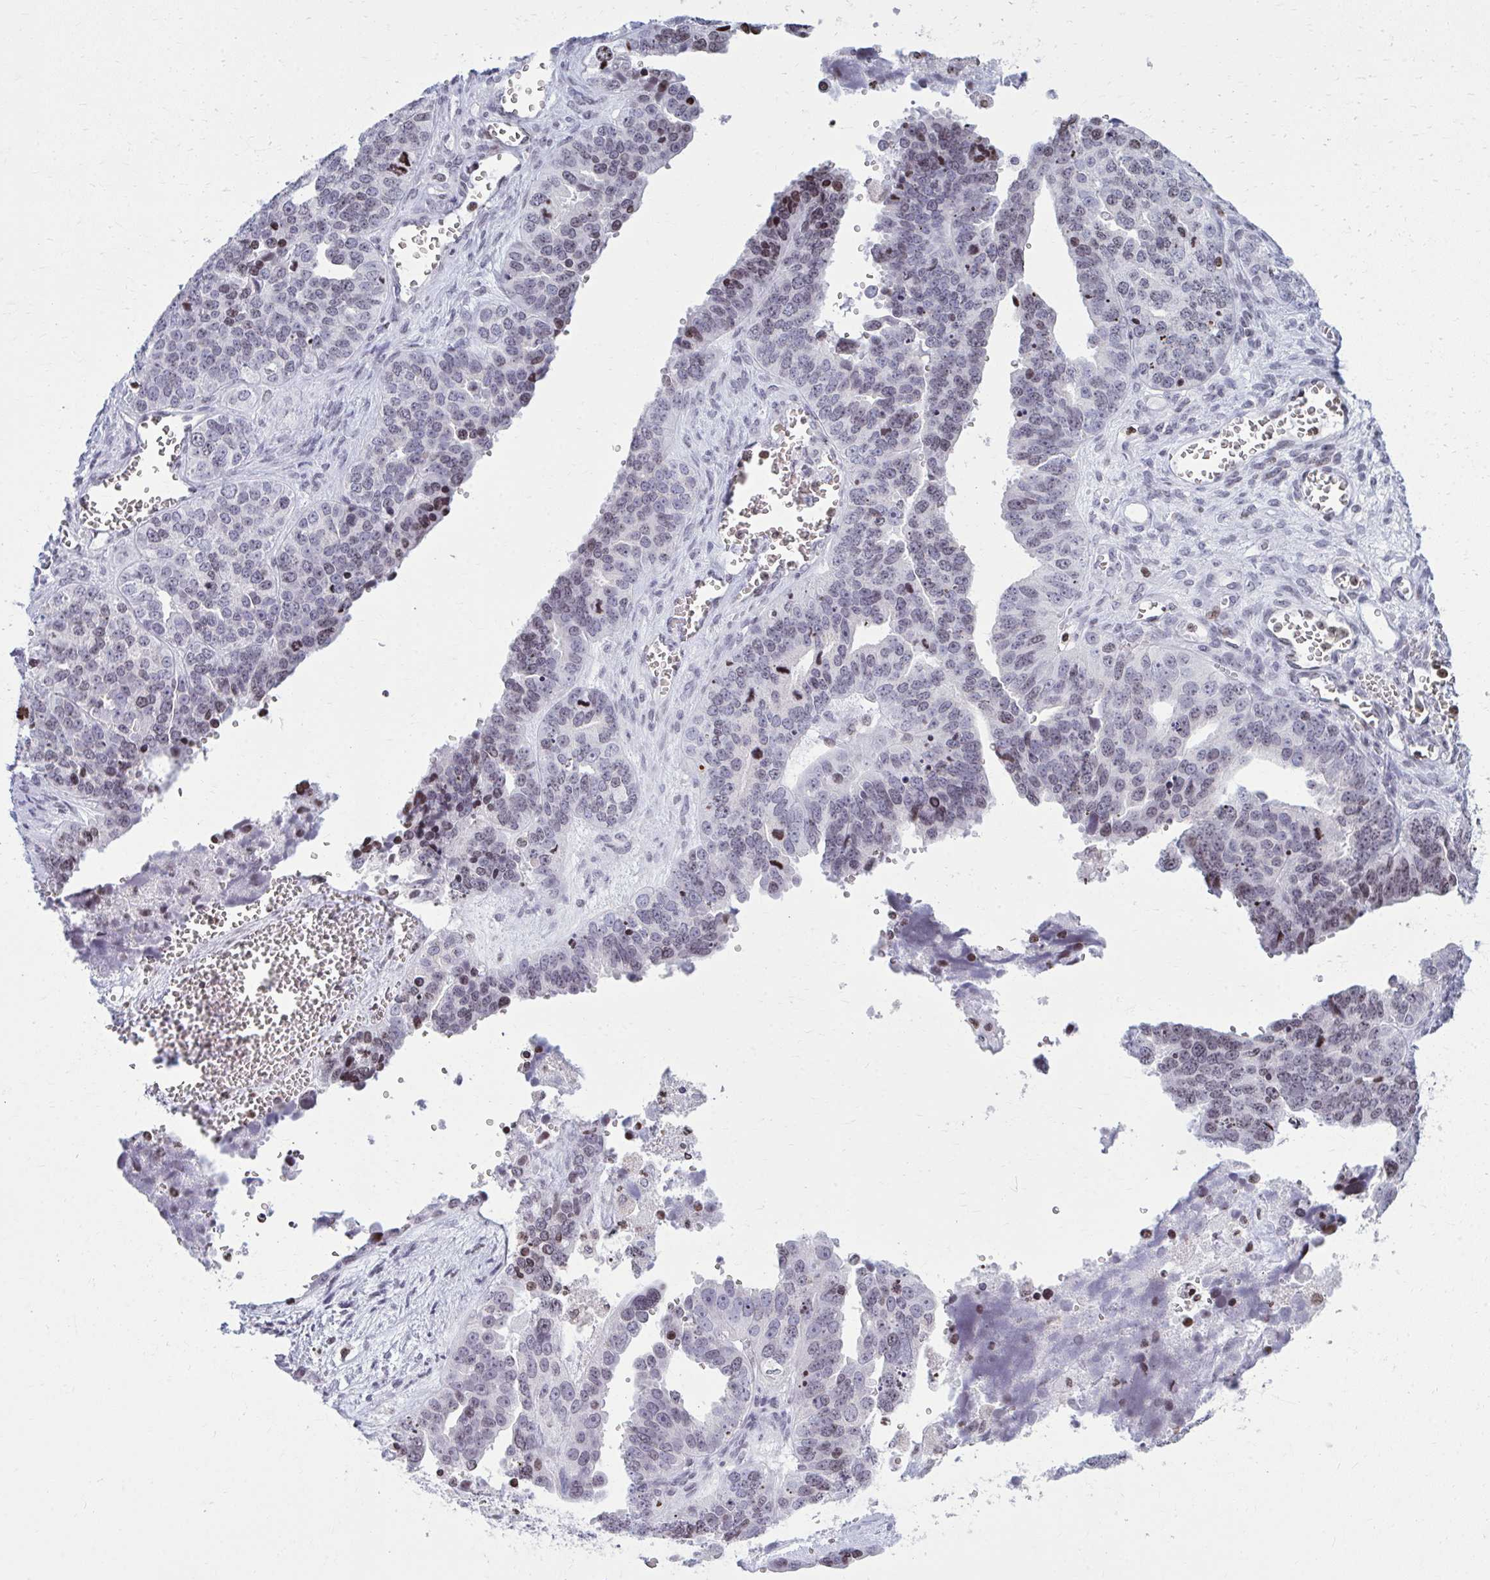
{"staining": {"intensity": "weak", "quantity": "<25%", "location": "nuclear"}, "tissue": "ovarian cancer", "cell_type": "Tumor cells", "image_type": "cancer", "snomed": [{"axis": "morphology", "description": "Cystadenocarcinoma, serous, NOS"}, {"axis": "topography", "description": "Ovary"}], "caption": "Human serous cystadenocarcinoma (ovarian) stained for a protein using immunohistochemistry demonstrates no staining in tumor cells.", "gene": "AP5M1", "patient": {"sex": "female", "age": 76}}